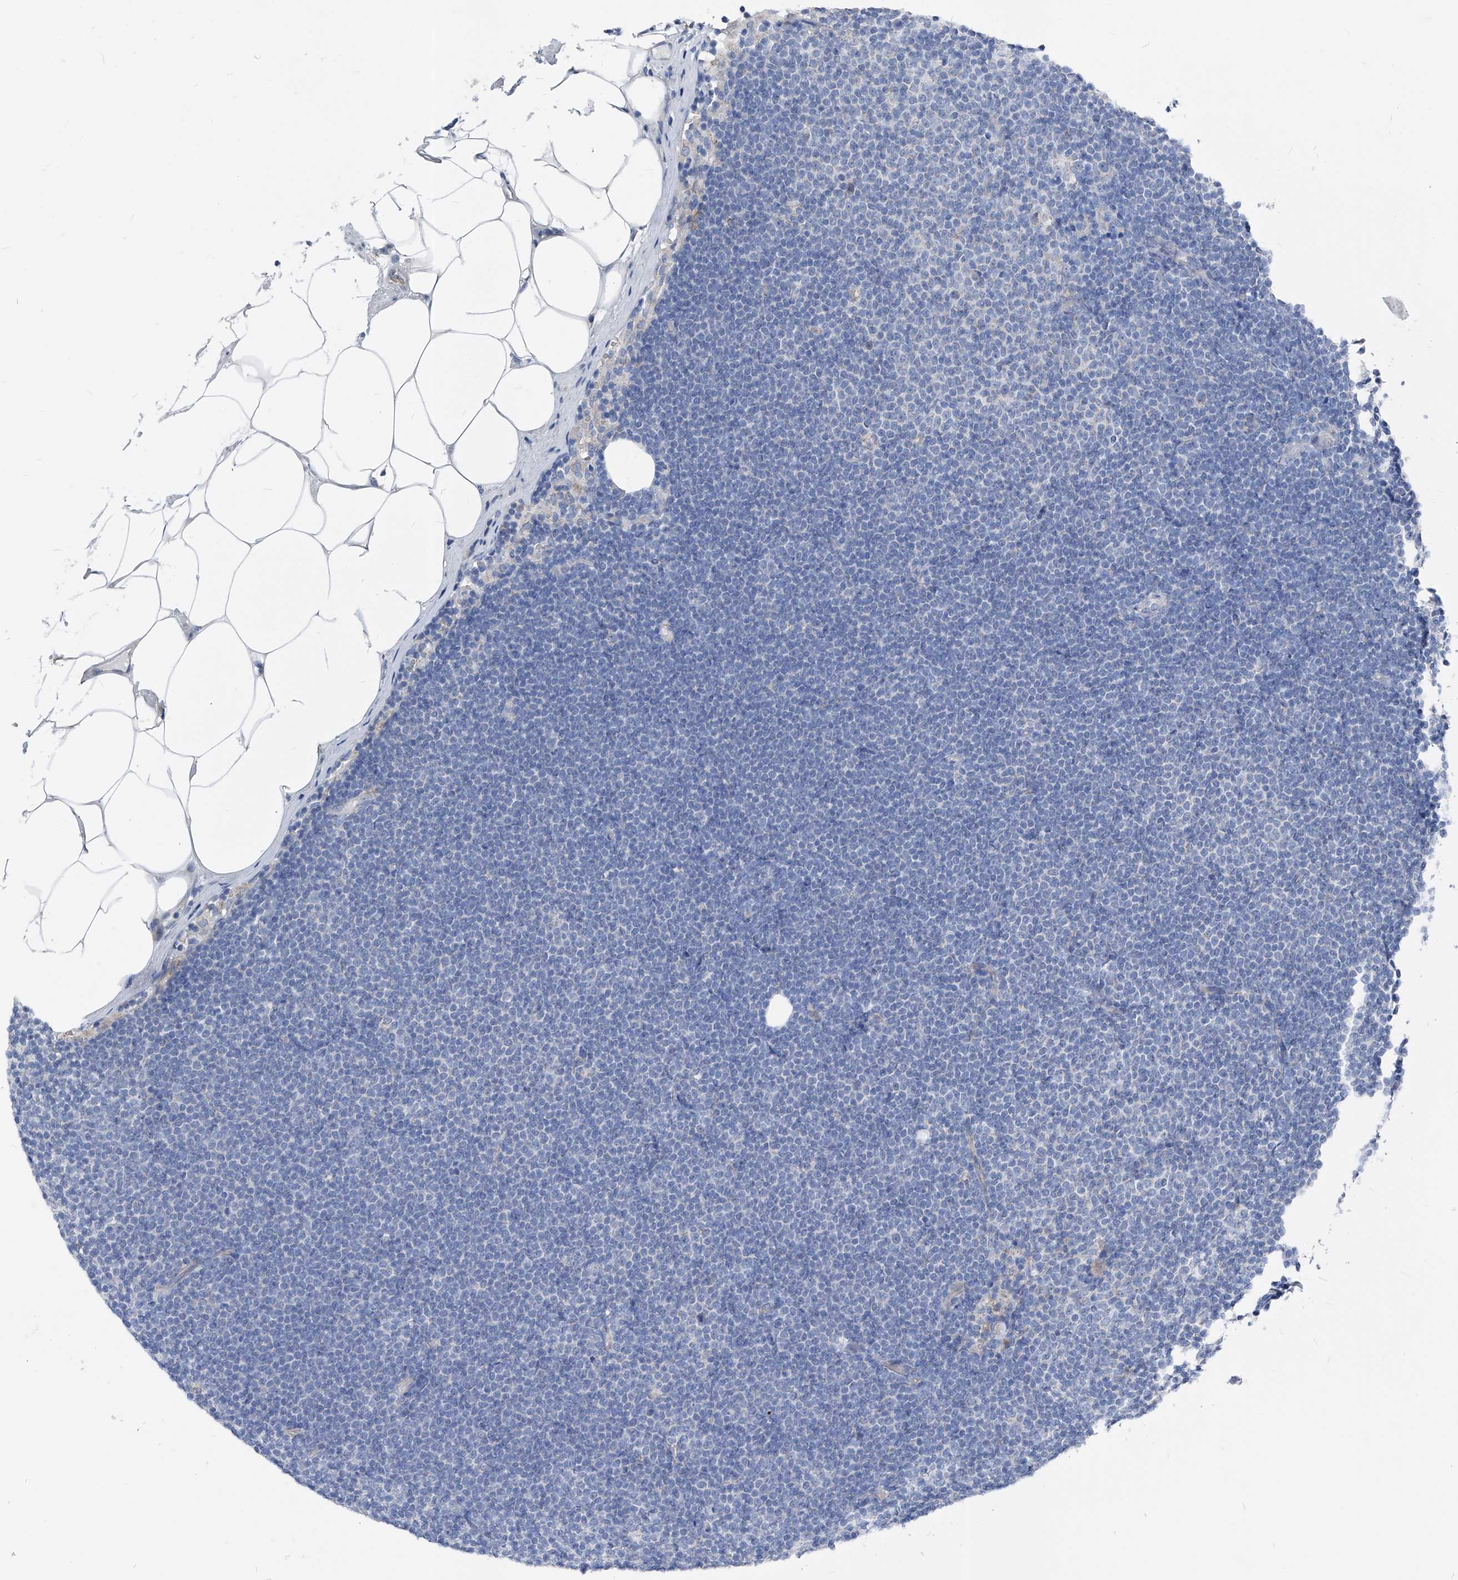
{"staining": {"intensity": "negative", "quantity": "none", "location": "none"}, "tissue": "lymphoma", "cell_type": "Tumor cells", "image_type": "cancer", "snomed": [{"axis": "morphology", "description": "Malignant lymphoma, non-Hodgkin's type, Low grade"}, {"axis": "topography", "description": "Lymph node"}], "caption": "High magnification brightfield microscopy of low-grade malignant lymphoma, non-Hodgkin's type stained with DAB (brown) and counterstained with hematoxylin (blue): tumor cells show no significant expression.", "gene": "AGPS", "patient": {"sex": "female", "age": 53}}